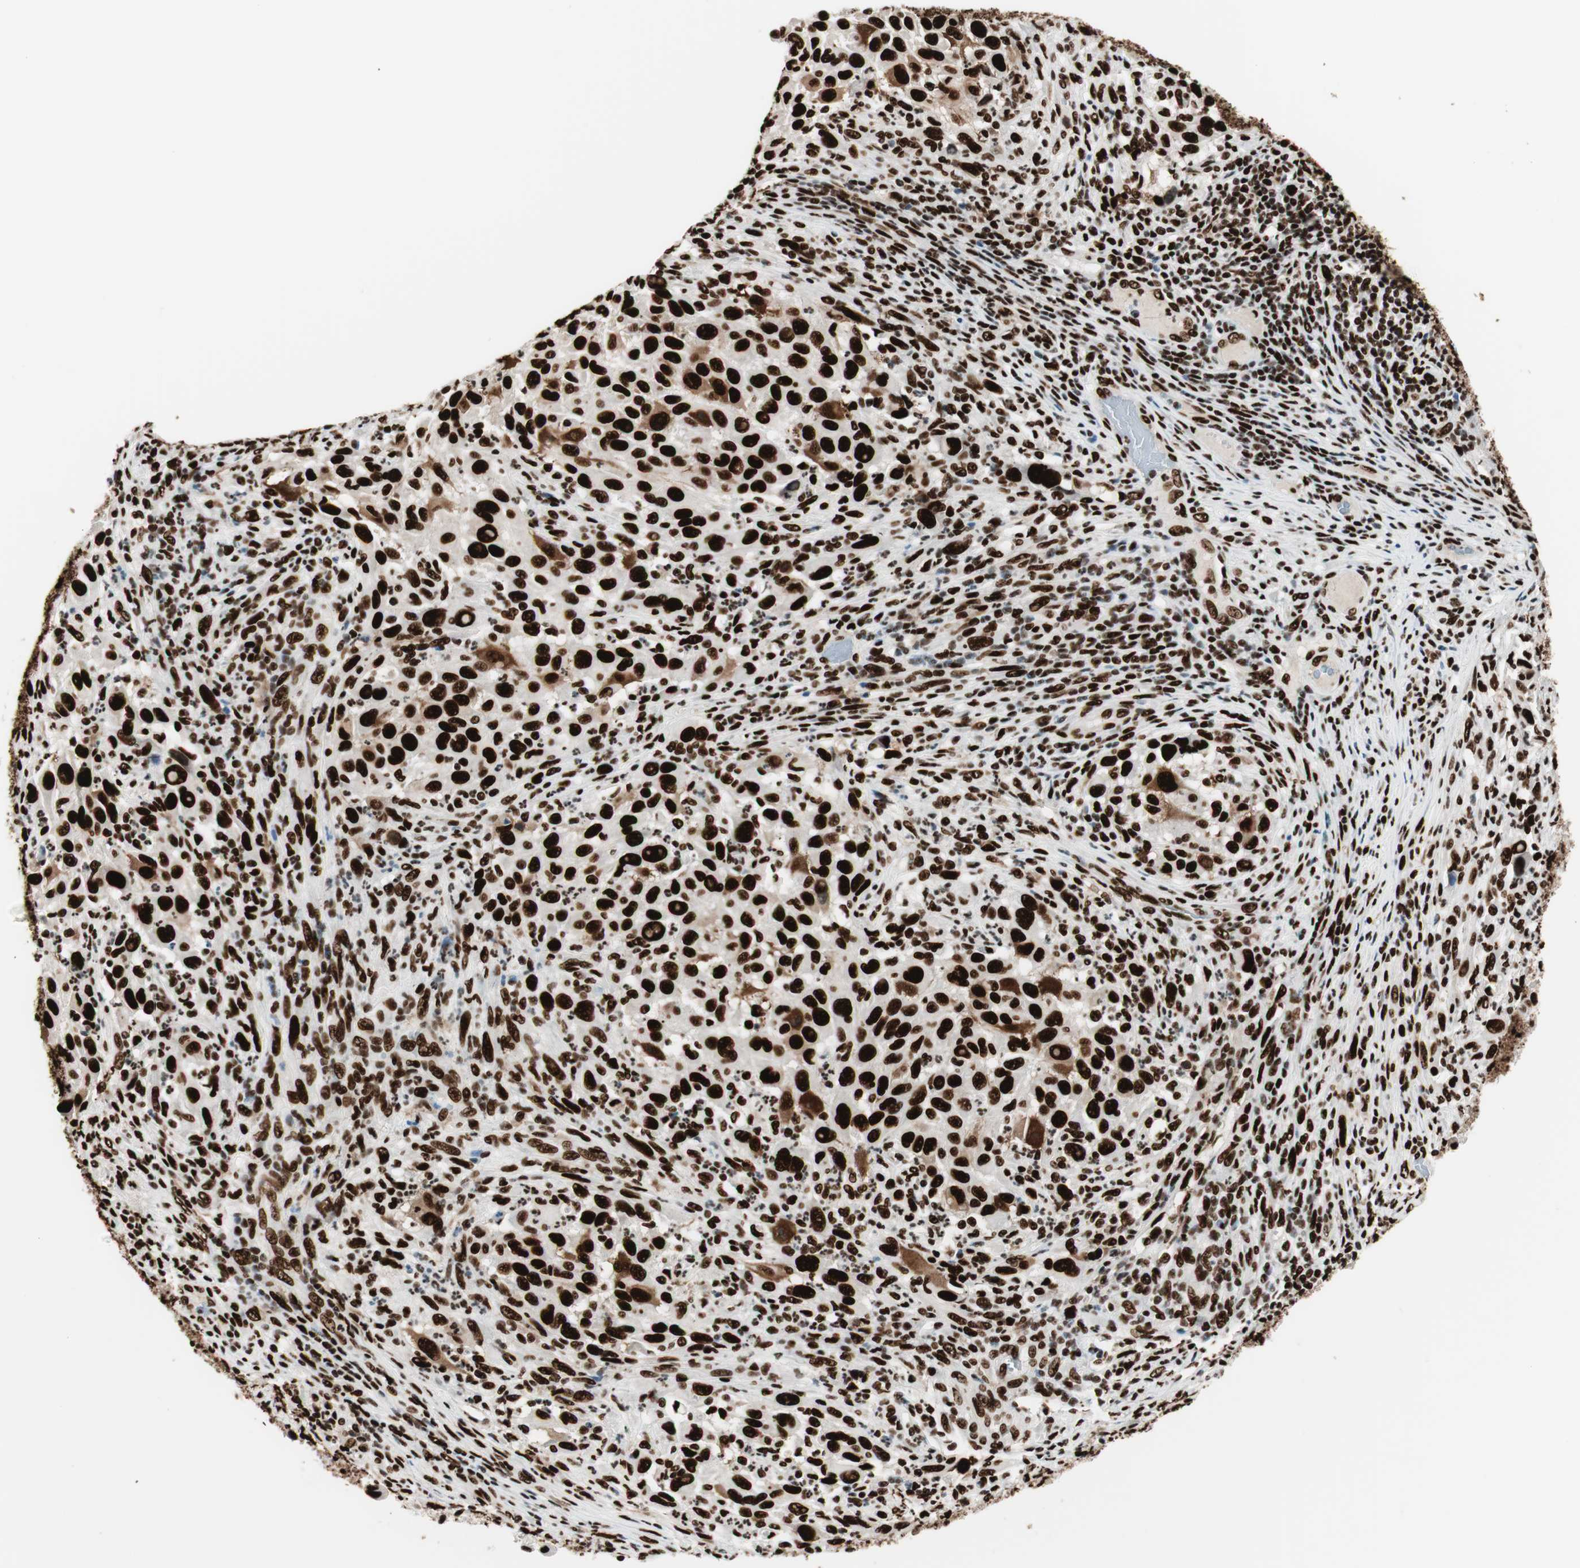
{"staining": {"intensity": "strong", "quantity": ">75%", "location": "cytoplasmic/membranous,nuclear"}, "tissue": "melanoma", "cell_type": "Tumor cells", "image_type": "cancer", "snomed": [{"axis": "morphology", "description": "Malignant melanoma, Metastatic site"}, {"axis": "topography", "description": "Lymph node"}], "caption": "Strong cytoplasmic/membranous and nuclear protein staining is appreciated in about >75% of tumor cells in malignant melanoma (metastatic site). The protein of interest is stained brown, and the nuclei are stained in blue (DAB (3,3'-diaminobenzidine) IHC with brightfield microscopy, high magnification).", "gene": "PSME3", "patient": {"sex": "male", "age": 61}}